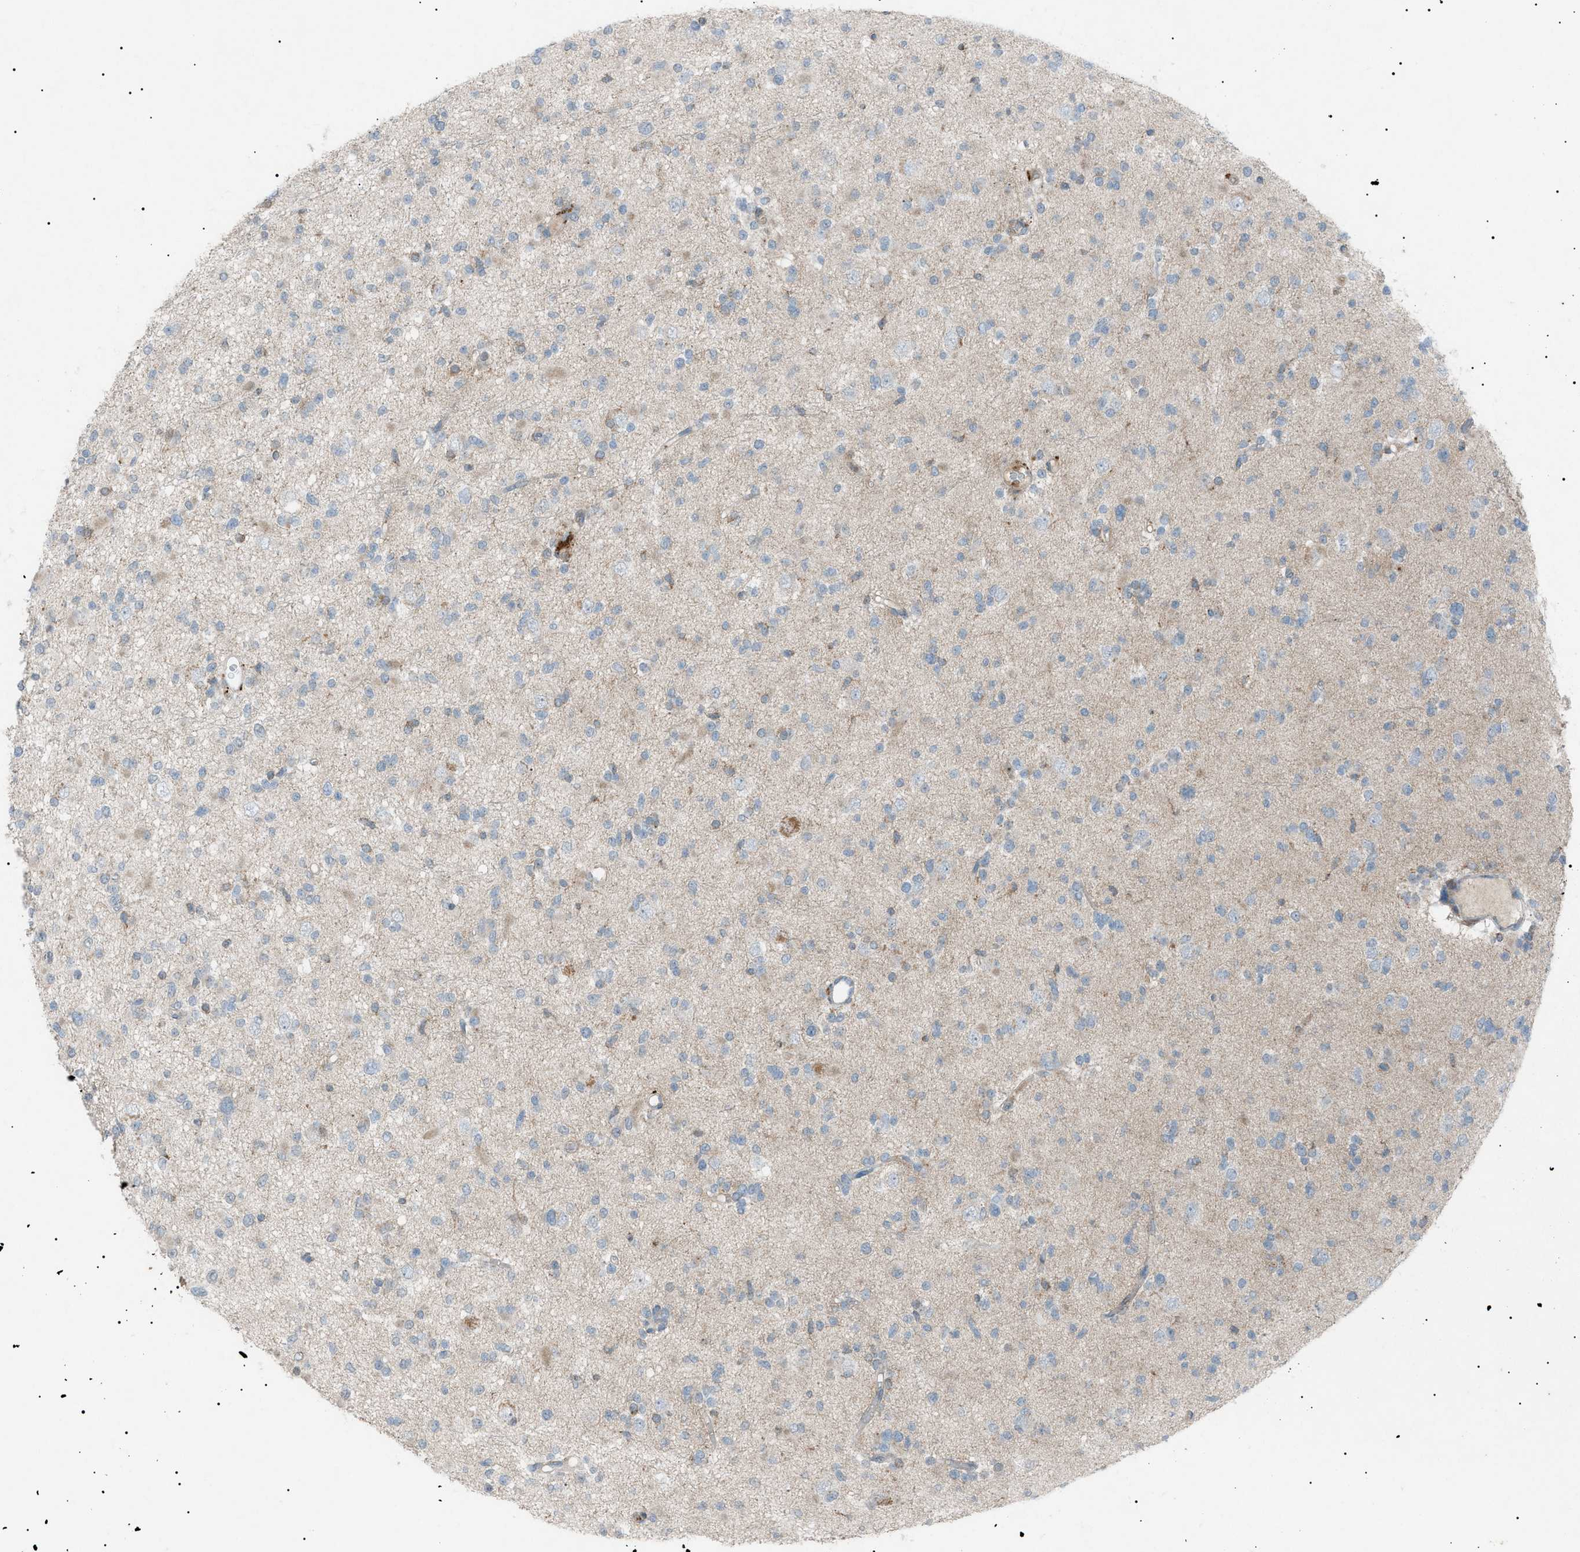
{"staining": {"intensity": "weak", "quantity": "<25%", "location": "cytoplasmic/membranous,nuclear"}, "tissue": "glioma", "cell_type": "Tumor cells", "image_type": "cancer", "snomed": [{"axis": "morphology", "description": "Glioma, malignant, Low grade"}, {"axis": "topography", "description": "Brain"}], "caption": "This image is of low-grade glioma (malignant) stained with immunohistochemistry (IHC) to label a protein in brown with the nuclei are counter-stained blue. There is no positivity in tumor cells.", "gene": "BTK", "patient": {"sex": "female", "age": 22}}